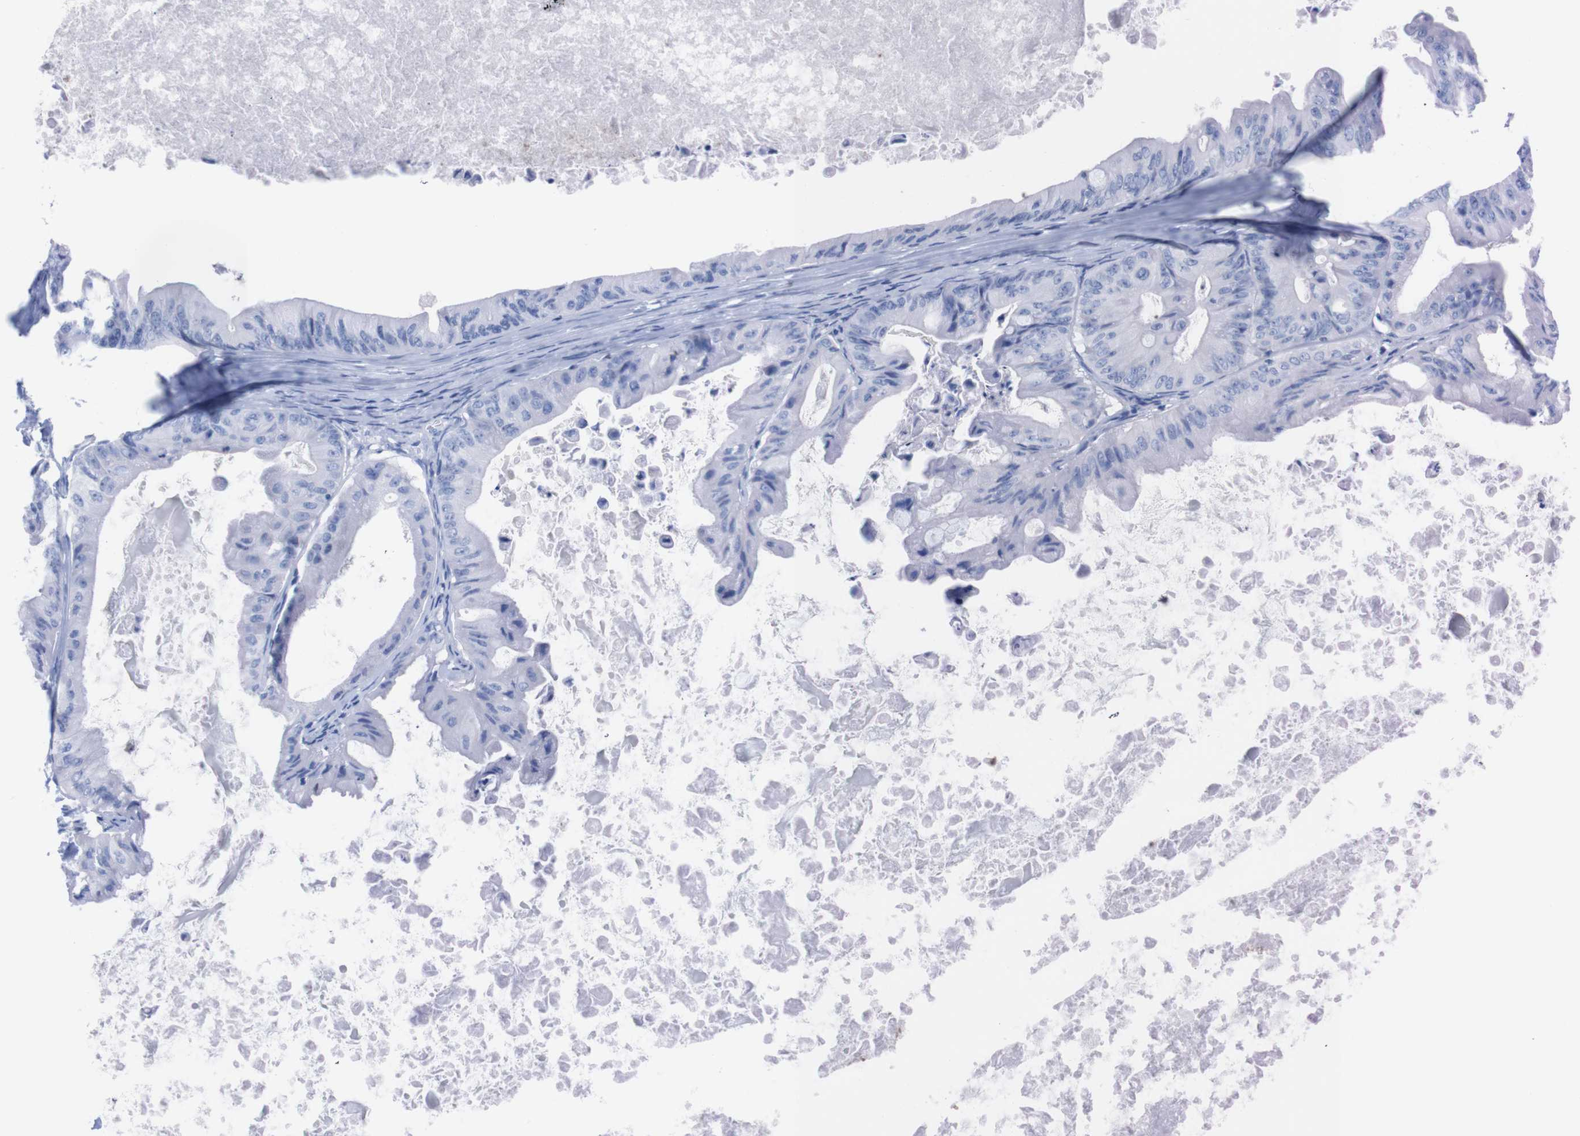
{"staining": {"intensity": "negative", "quantity": "none", "location": "none"}, "tissue": "ovarian cancer", "cell_type": "Tumor cells", "image_type": "cancer", "snomed": [{"axis": "morphology", "description": "Cystadenocarcinoma, mucinous, NOS"}, {"axis": "topography", "description": "Ovary"}], "caption": "IHC photomicrograph of neoplastic tissue: mucinous cystadenocarcinoma (ovarian) stained with DAB exhibits no significant protein expression in tumor cells. (DAB (3,3'-diaminobenzidine) IHC with hematoxylin counter stain).", "gene": "P2RY12", "patient": {"sex": "female", "age": 37}}